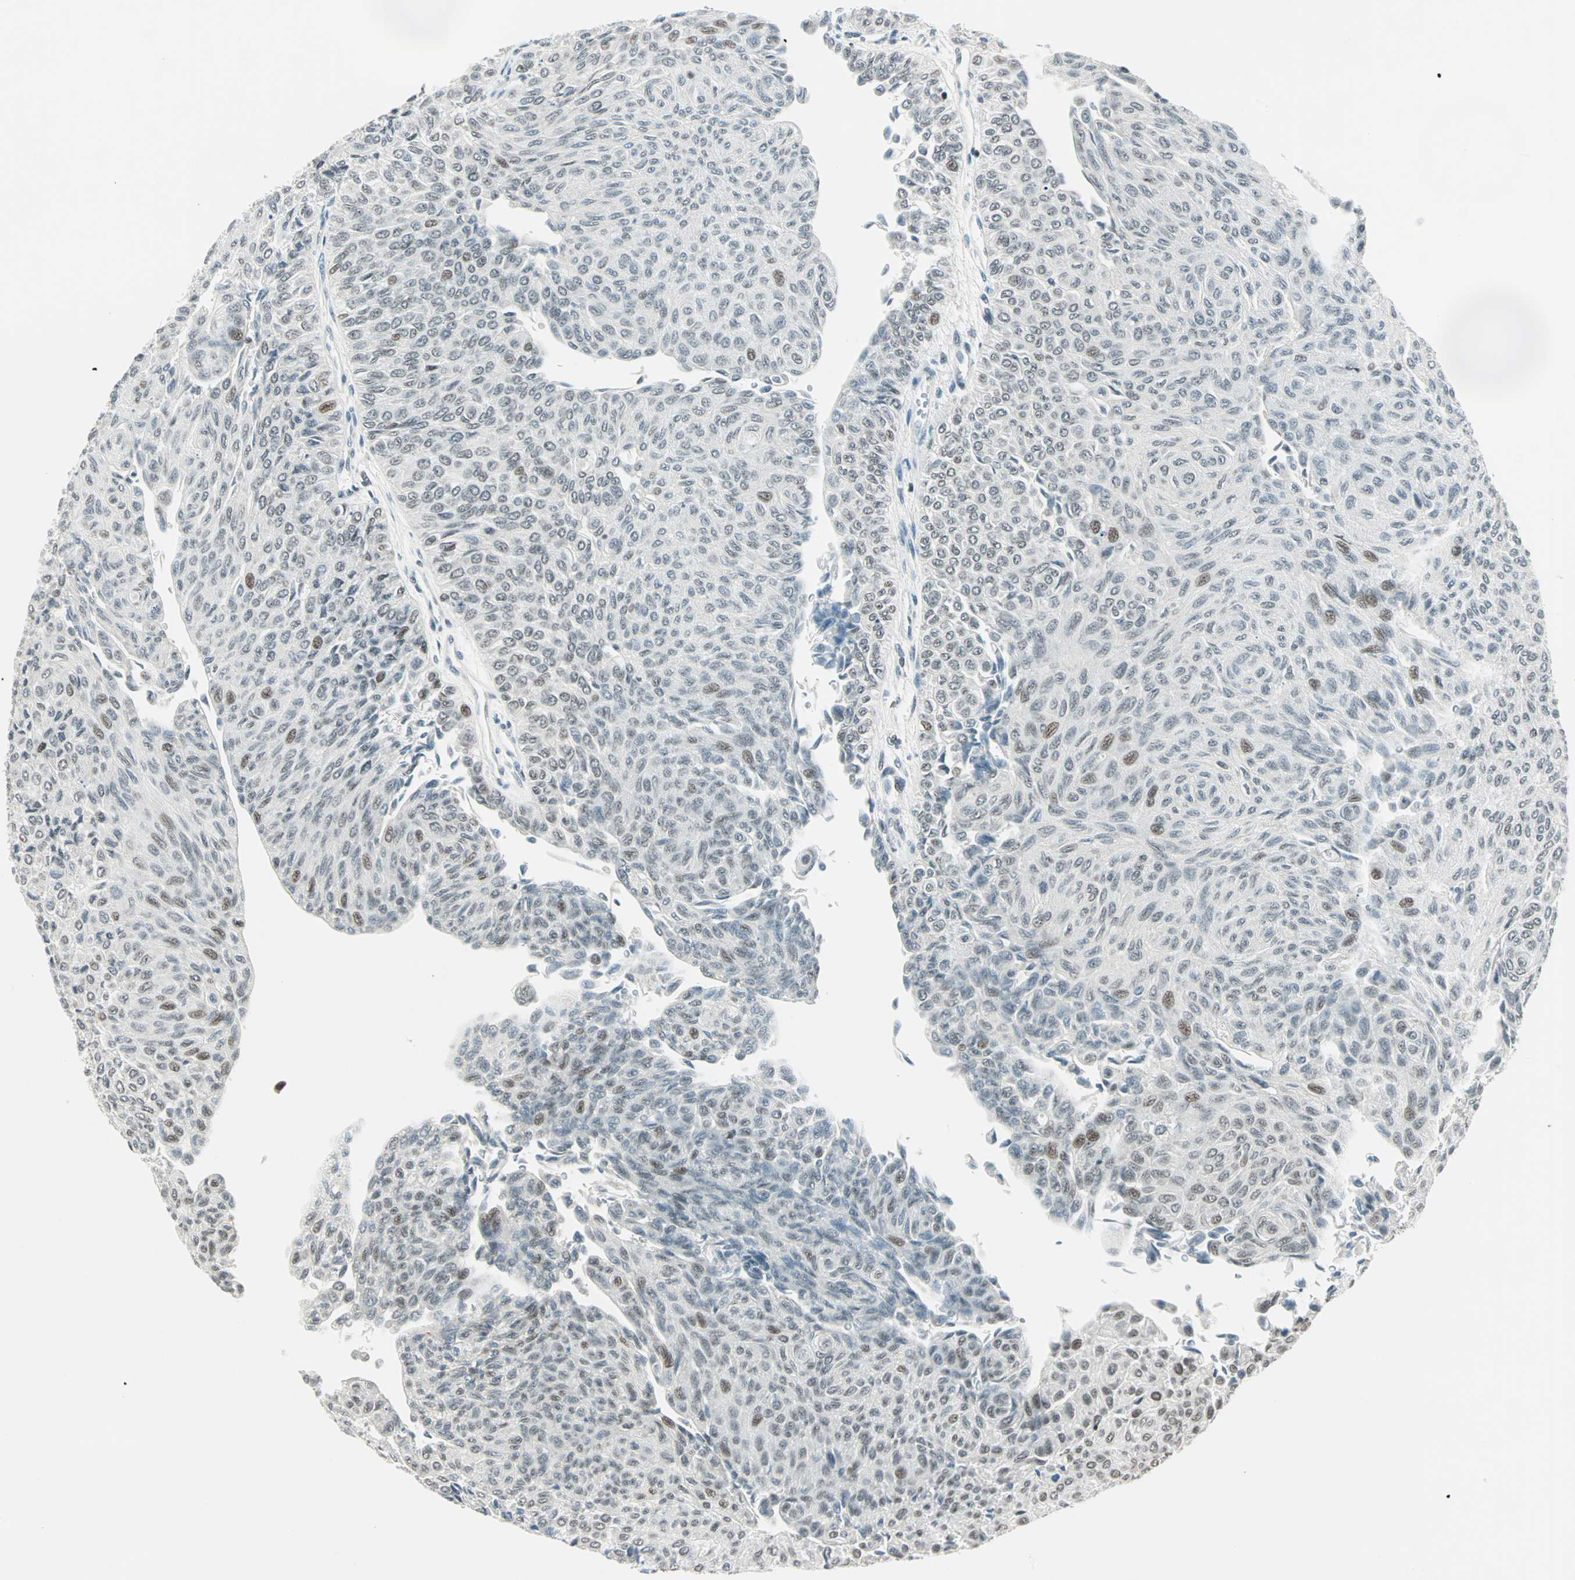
{"staining": {"intensity": "moderate", "quantity": "<25%", "location": "nuclear"}, "tissue": "urothelial cancer", "cell_type": "Tumor cells", "image_type": "cancer", "snomed": [{"axis": "morphology", "description": "Urothelial carcinoma, Low grade"}, {"axis": "topography", "description": "Urinary bladder"}], "caption": "This image displays low-grade urothelial carcinoma stained with immunohistochemistry (IHC) to label a protein in brown. The nuclear of tumor cells show moderate positivity for the protein. Nuclei are counter-stained blue.", "gene": "SIN3A", "patient": {"sex": "male", "age": 78}}